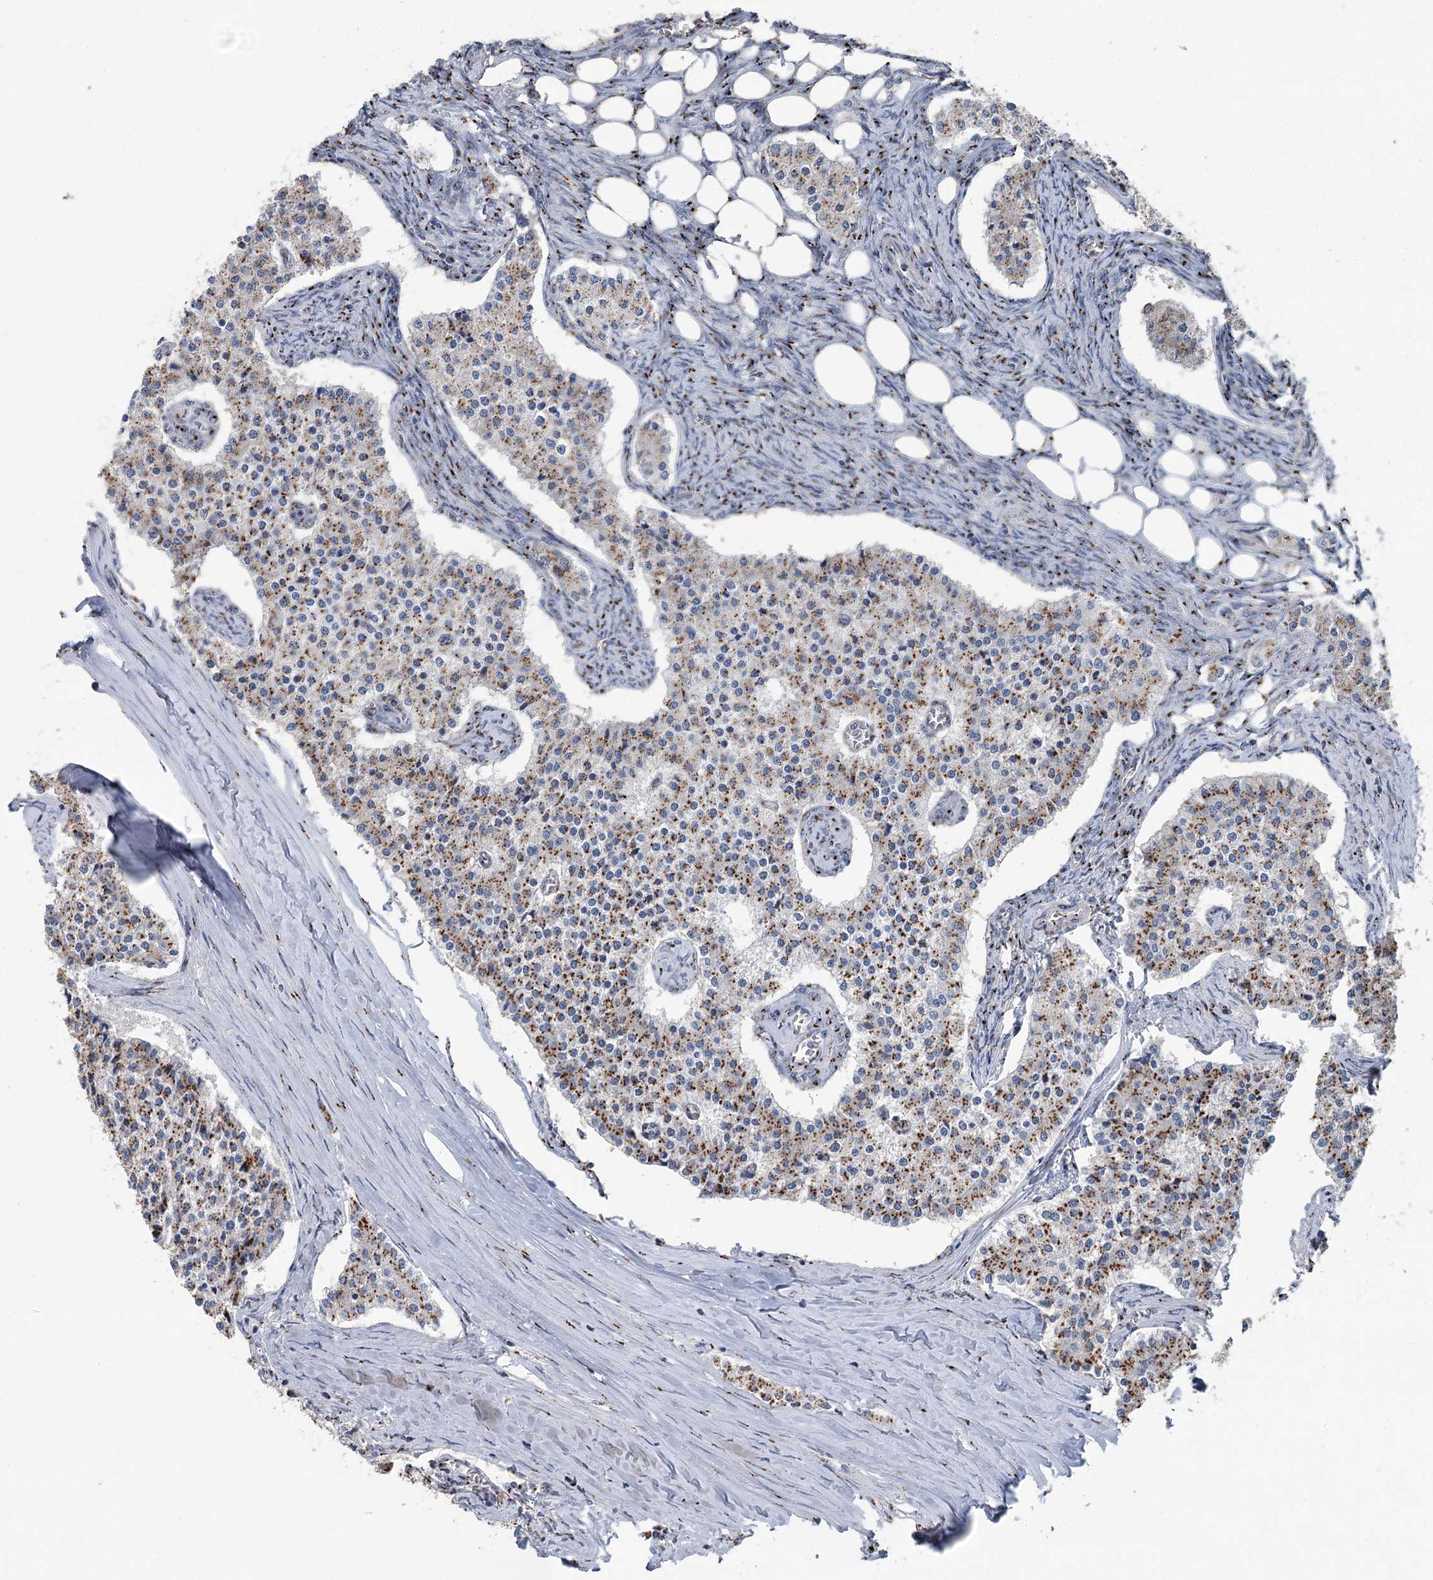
{"staining": {"intensity": "moderate", "quantity": ">75%", "location": "cytoplasmic/membranous"}, "tissue": "carcinoid", "cell_type": "Tumor cells", "image_type": "cancer", "snomed": [{"axis": "morphology", "description": "Carcinoid, malignant, NOS"}, {"axis": "topography", "description": "Colon"}], "caption": "A brown stain highlights moderate cytoplasmic/membranous staining of a protein in human carcinoid (malignant) tumor cells. (Stains: DAB (3,3'-diaminobenzidine) in brown, nuclei in blue, Microscopy: brightfield microscopy at high magnification).", "gene": "ITIH5", "patient": {"sex": "female", "age": 52}}